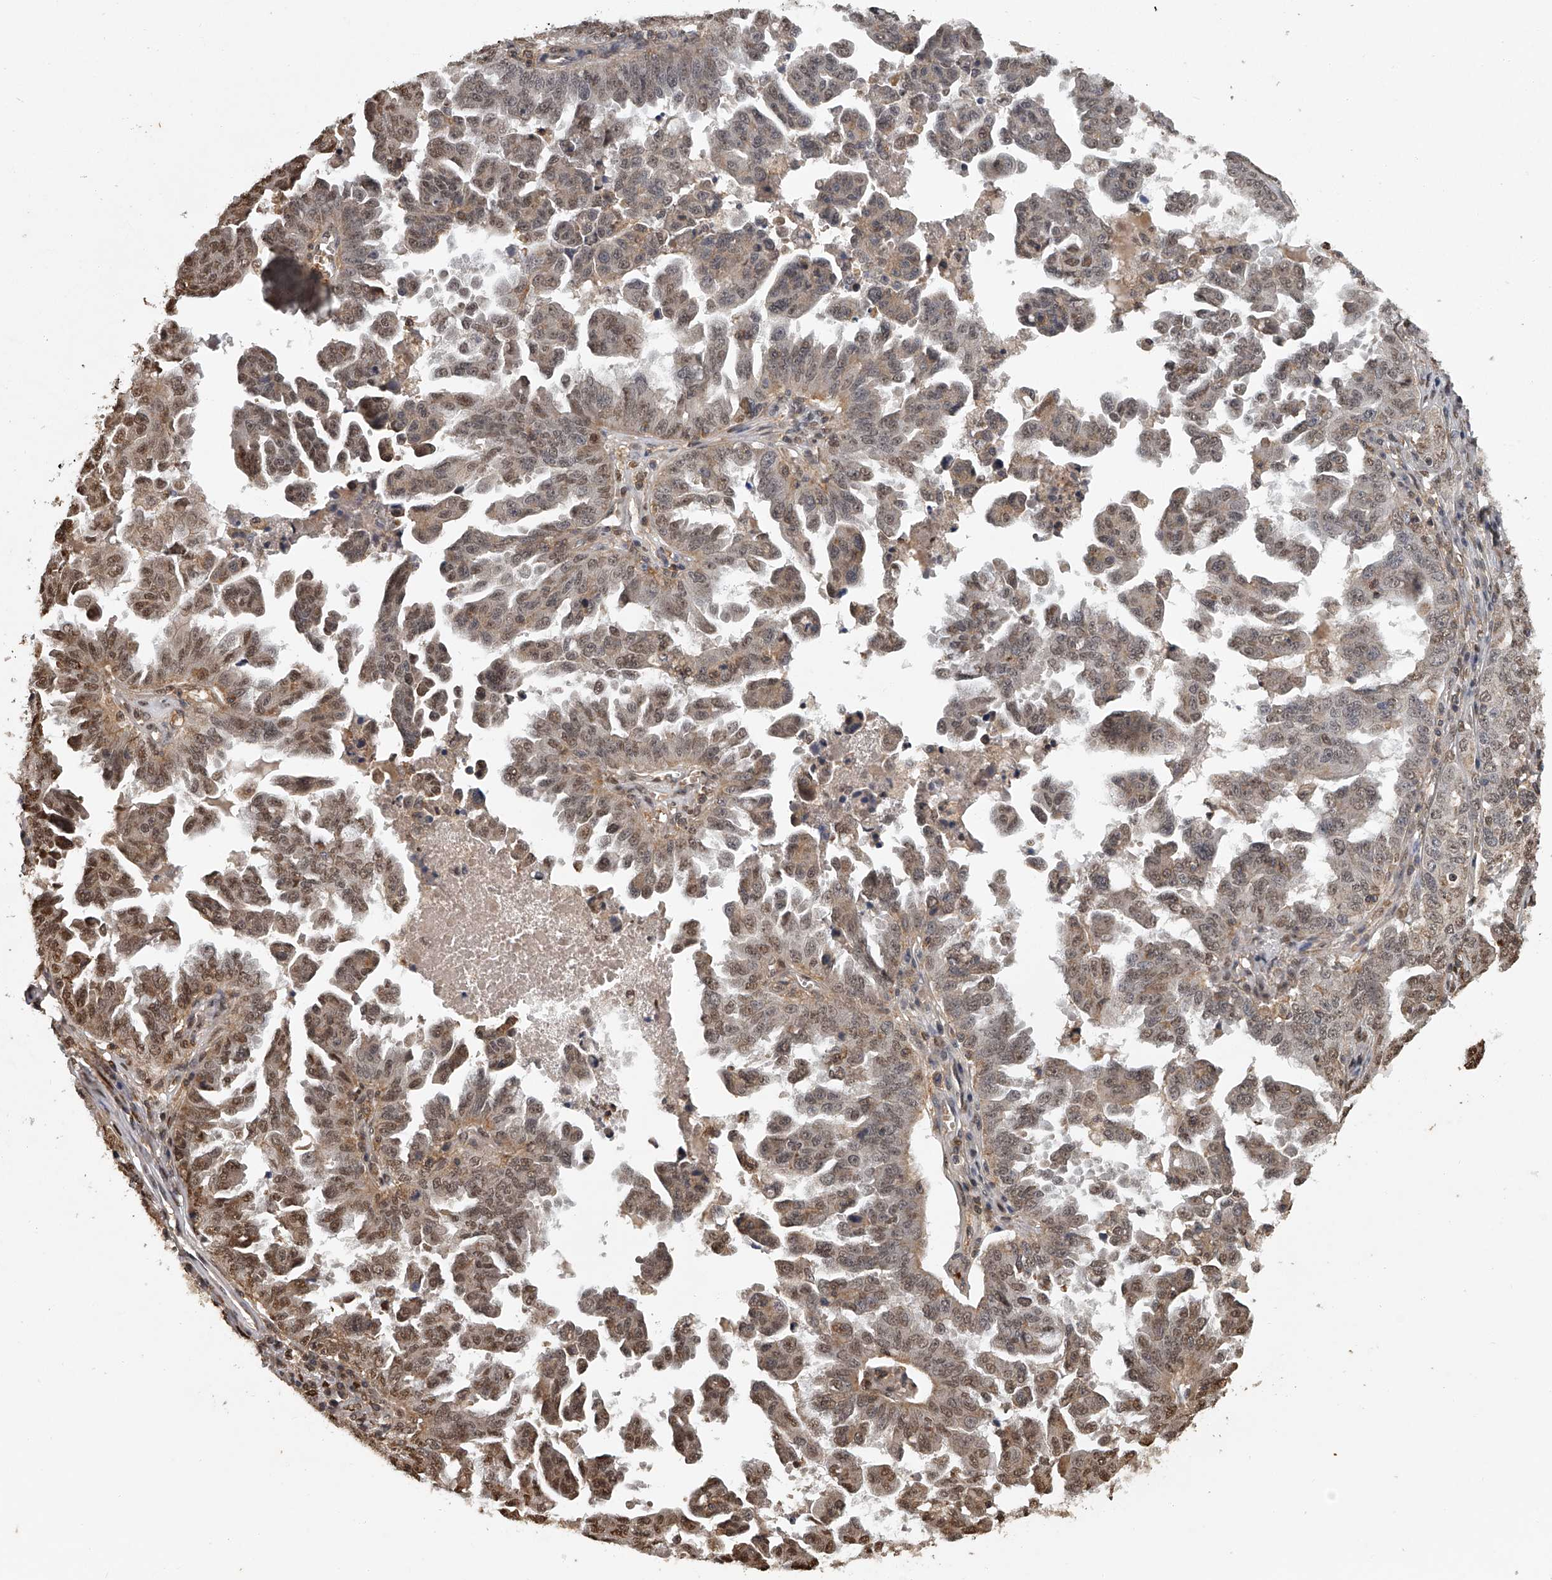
{"staining": {"intensity": "moderate", "quantity": ">75%", "location": "cytoplasmic/membranous,nuclear"}, "tissue": "ovarian cancer", "cell_type": "Tumor cells", "image_type": "cancer", "snomed": [{"axis": "morphology", "description": "Carcinoma, endometroid"}, {"axis": "topography", "description": "Ovary"}], "caption": "High-power microscopy captured an IHC micrograph of ovarian cancer, revealing moderate cytoplasmic/membranous and nuclear positivity in approximately >75% of tumor cells.", "gene": "PLEKHG1", "patient": {"sex": "female", "age": 62}}